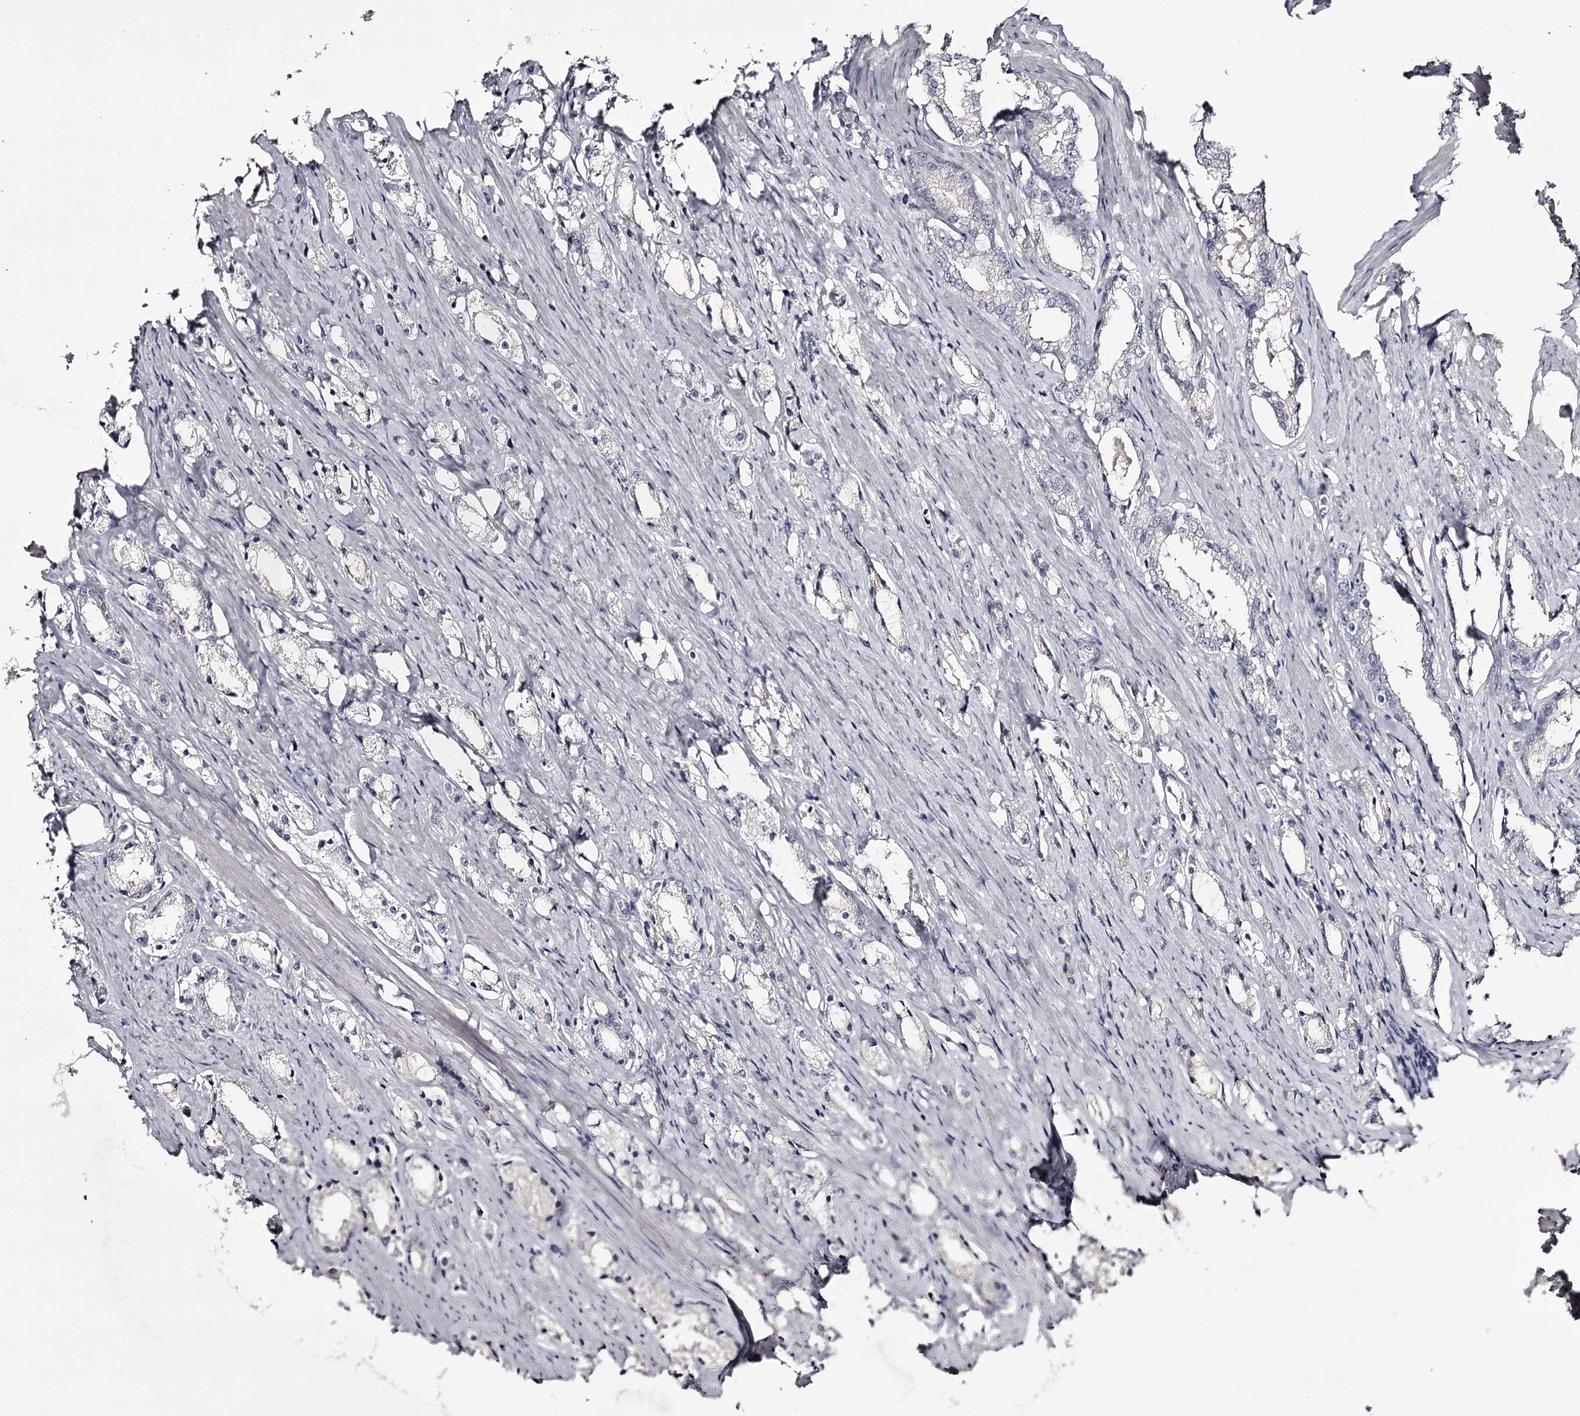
{"staining": {"intensity": "negative", "quantity": "none", "location": "none"}, "tissue": "prostate cancer", "cell_type": "Tumor cells", "image_type": "cancer", "snomed": [{"axis": "morphology", "description": "Adenocarcinoma, High grade"}, {"axis": "topography", "description": "Prostate"}], "caption": "A high-resolution micrograph shows immunohistochemistry (IHC) staining of prostate cancer, which exhibits no significant expression in tumor cells. Brightfield microscopy of immunohistochemistry (IHC) stained with DAB (brown) and hematoxylin (blue), captured at high magnification.", "gene": "PRM2", "patient": {"sex": "male", "age": 66}}